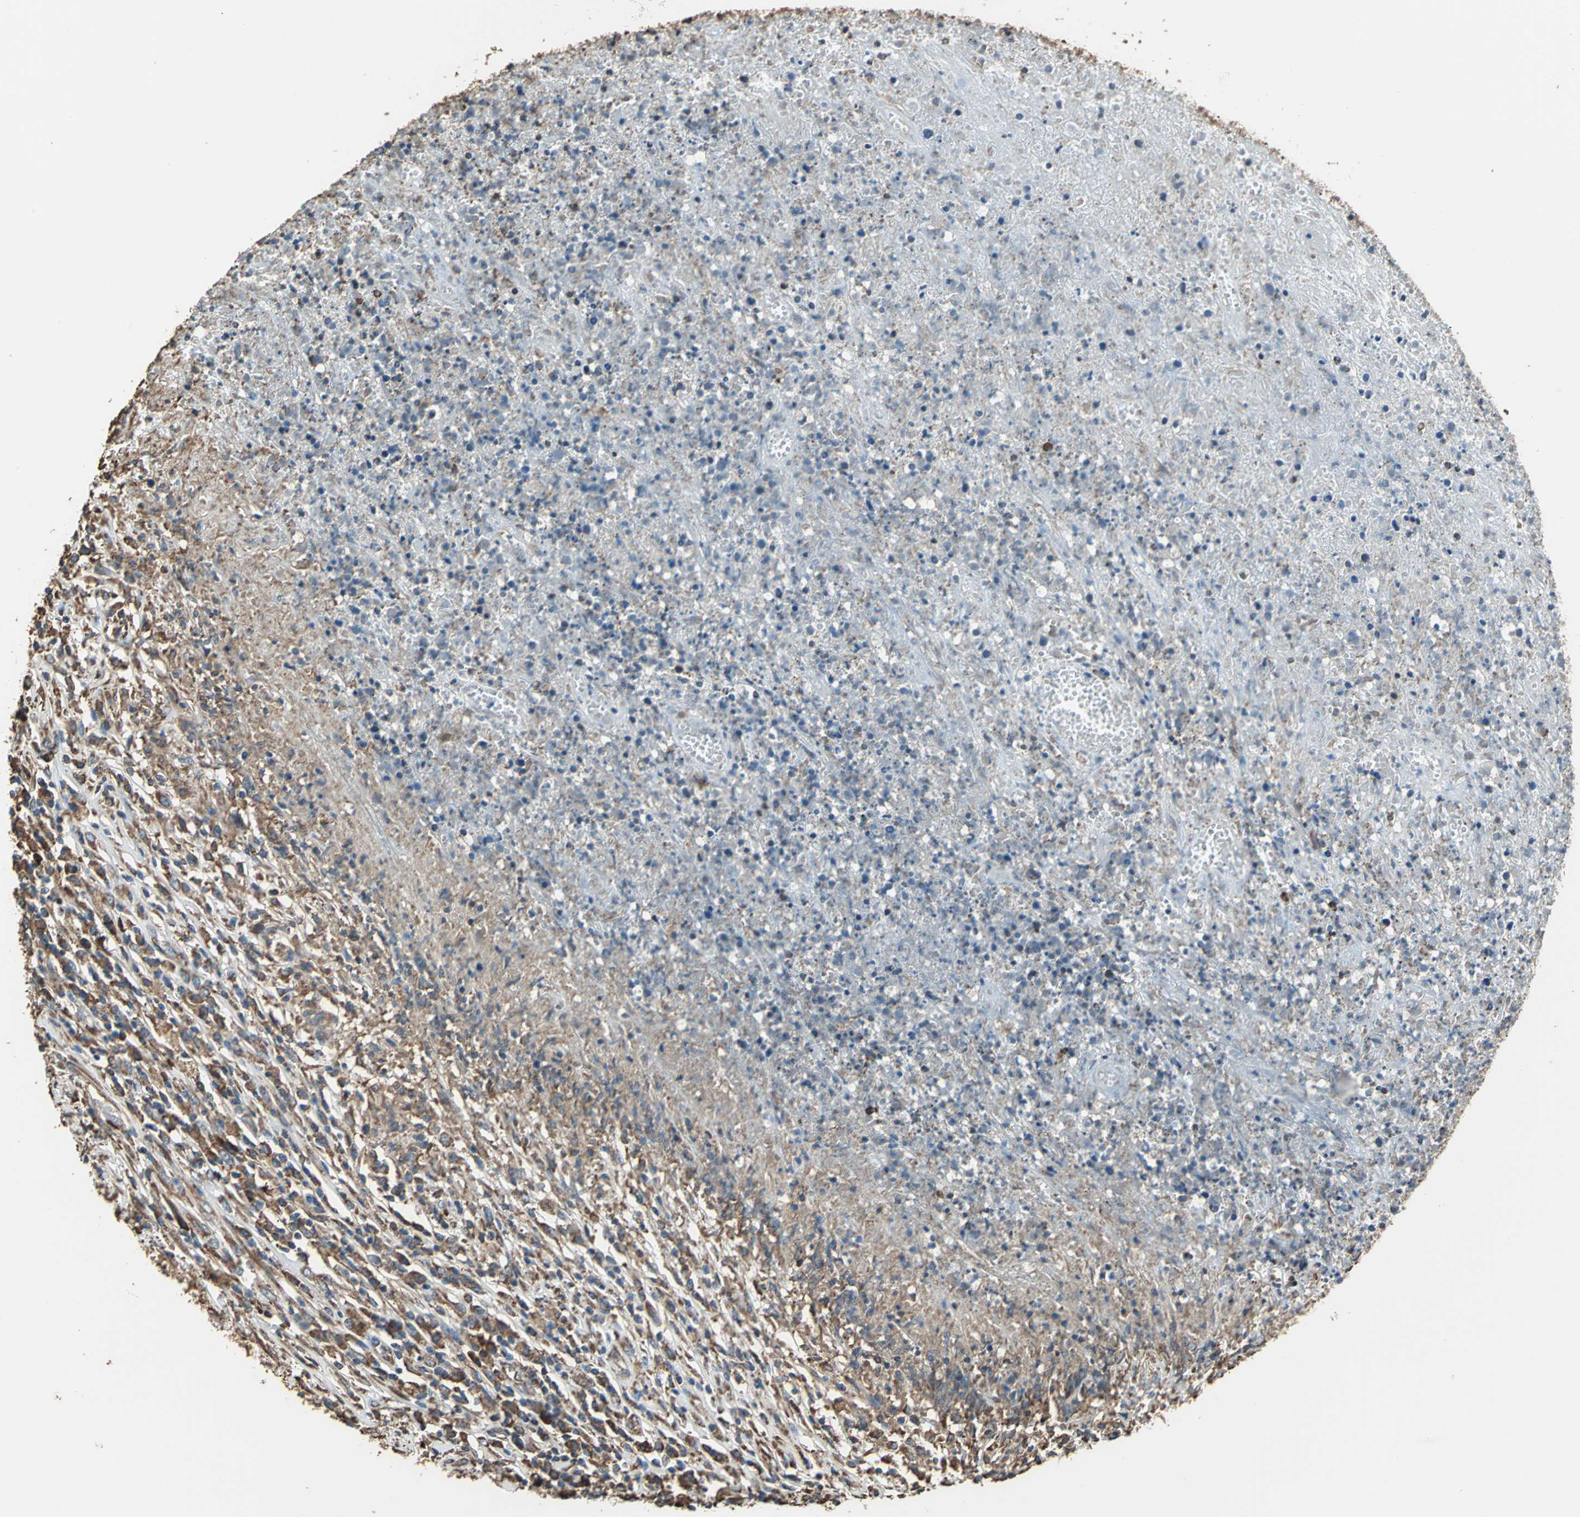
{"staining": {"intensity": "strong", "quantity": ">75%", "location": "cytoplasmic/membranous"}, "tissue": "lymphoma", "cell_type": "Tumor cells", "image_type": "cancer", "snomed": [{"axis": "morphology", "description": "Malignant lymphoma, non-Hodgkin's type, High grade"}, {"axis": "topography", "description": "Lymph node"}], "caption": "This photomicrograph exhibits immunohistochemistry staining of lymphoma, with high strong cytoplasmic/membranous expression in about >75% of tumor cells.", "gene": "GPANK1", "patient": {"sex": "female", "age": 84}}